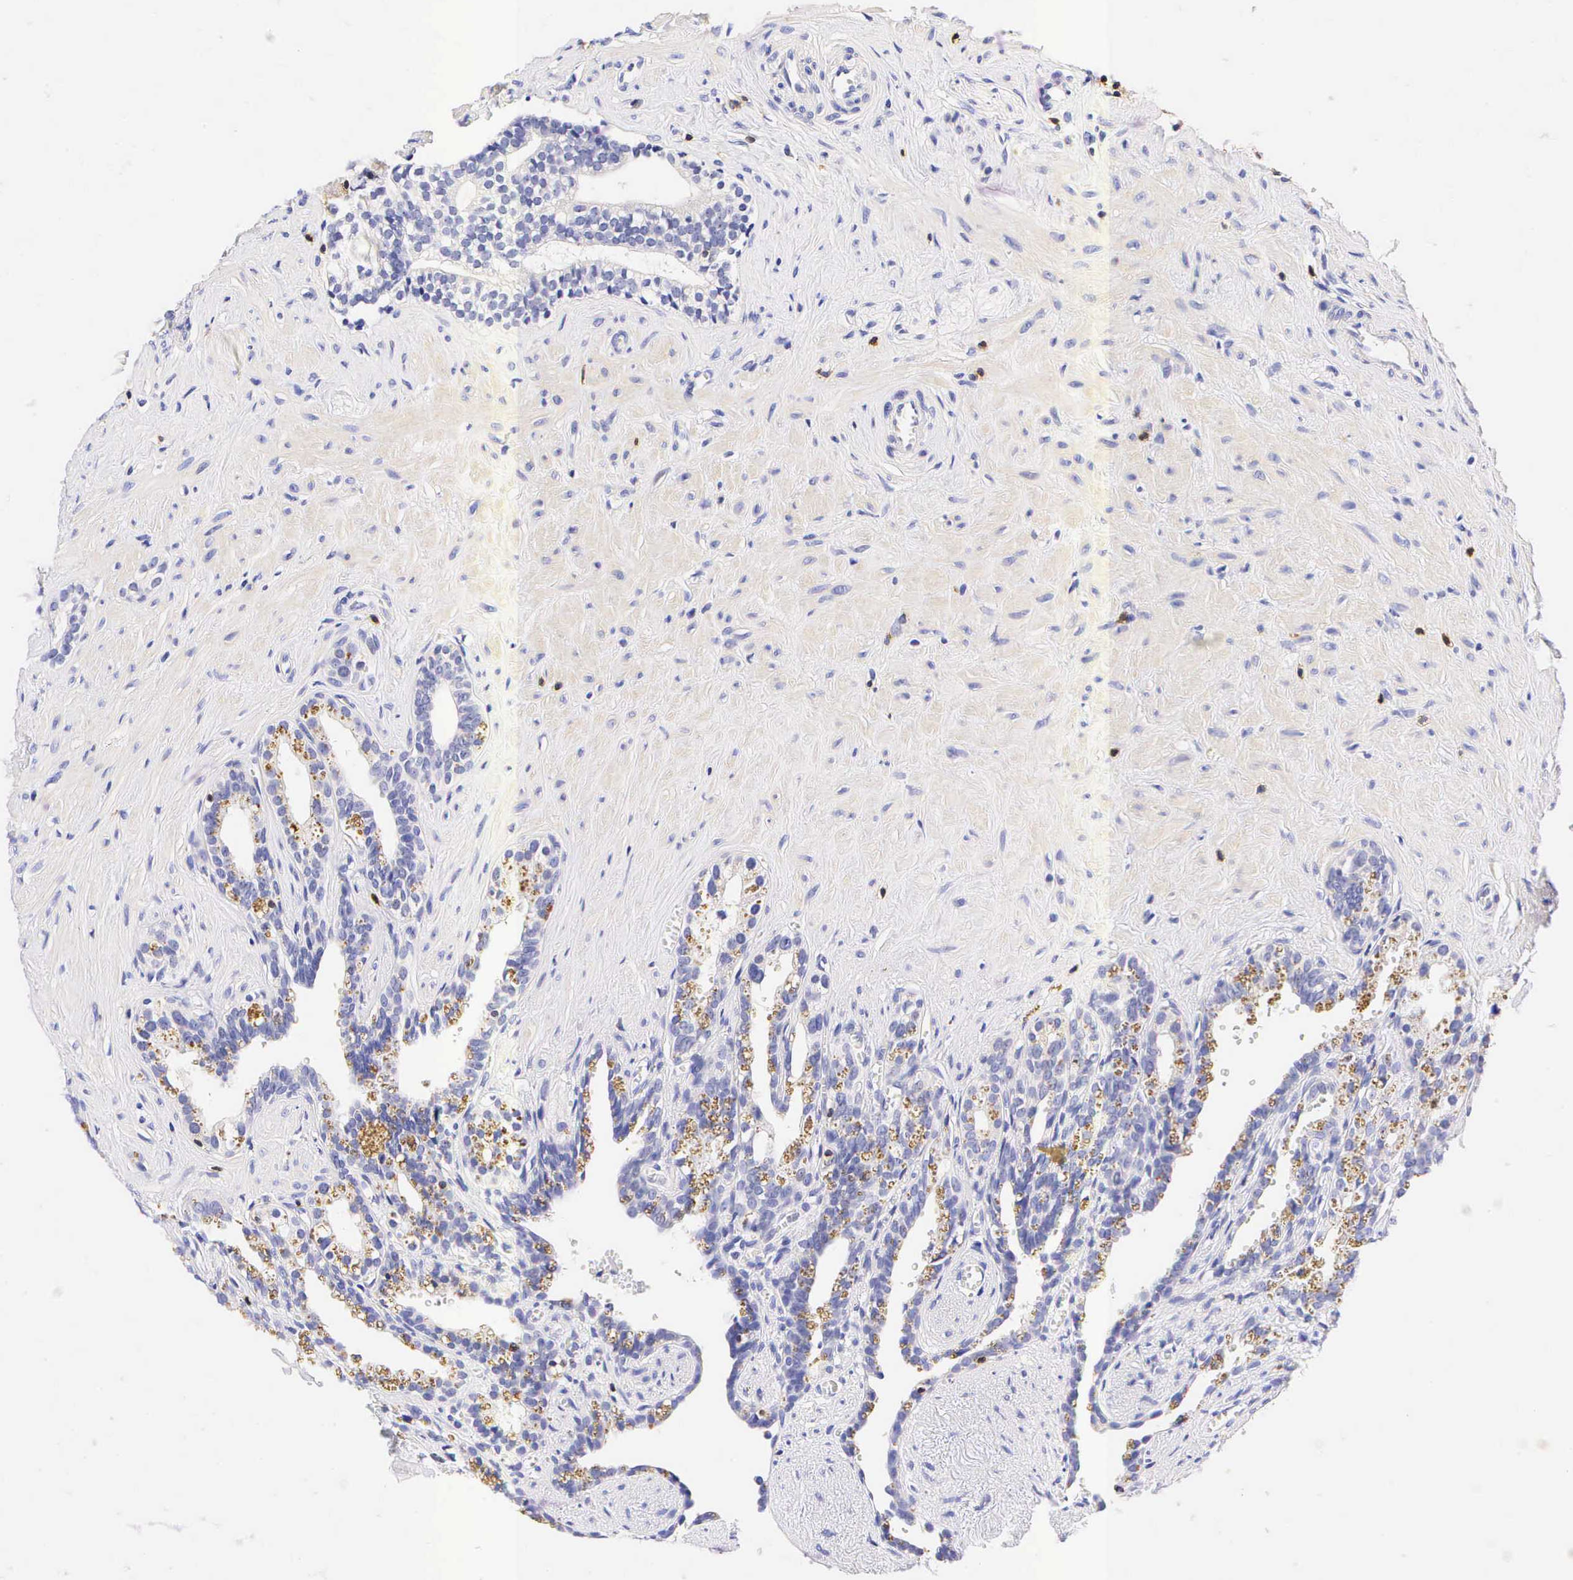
{"staining": {"intensity": "negative", "quantity": "none", "location": "none"}, "tissue": "seminal vesicle", "cell_type": "Glandular cells", "image_type": "normal", "snomed": [{"axis": "morphology", "description": "Normal tissue, NOS"}, {"axis": "topography", "description": "Seminal veicle"}], "caption": "DAB (3,3'-diaminobenzidine) immunohistochemical staining of benign seminal vesicle reveals no significant staining in glandular cells.", "gene": "CD3E", "patient": {"sex": "male", "age": 60}}